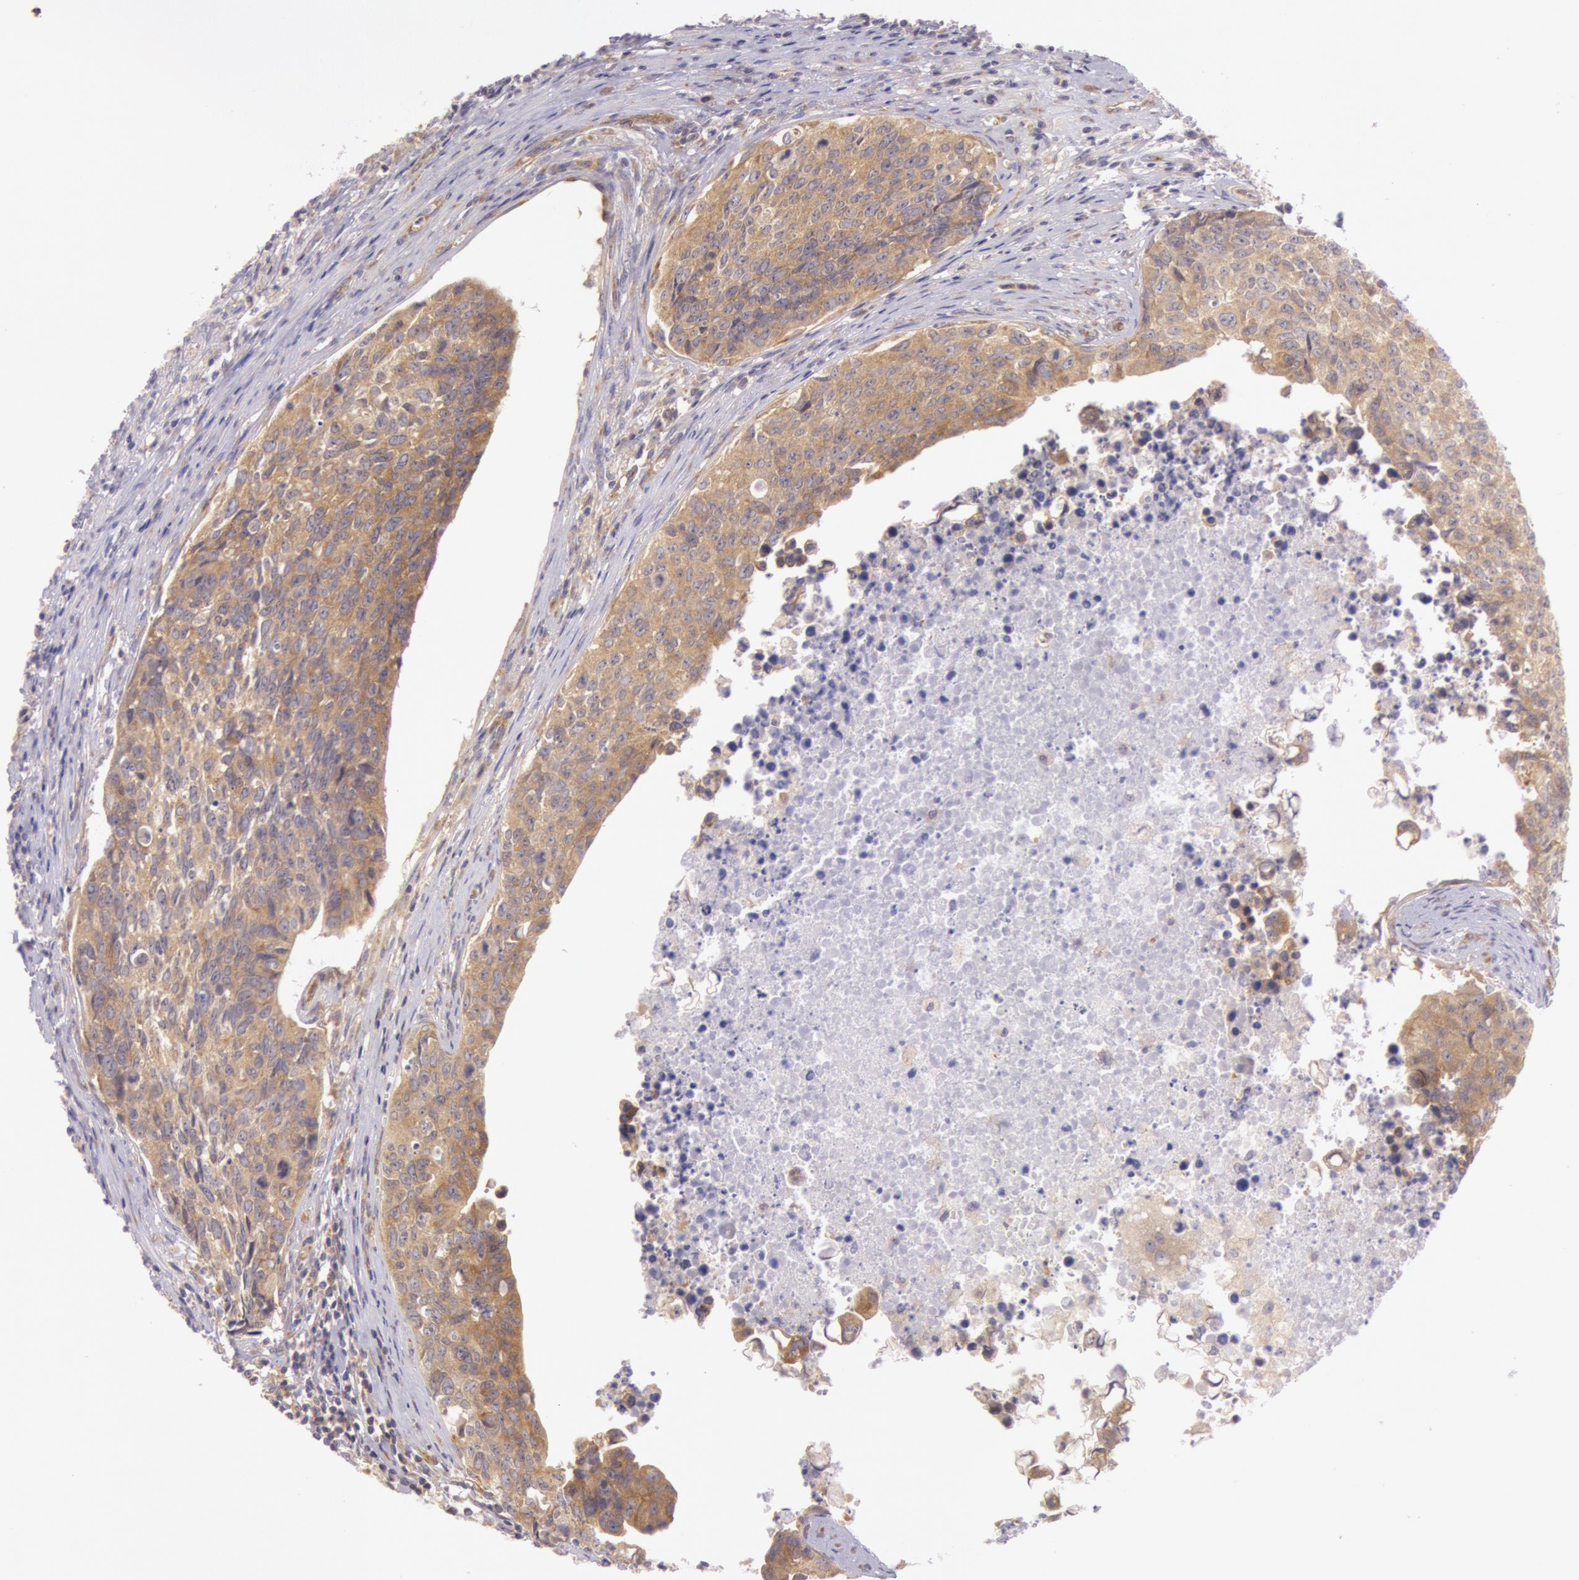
{"staining": {"intensity": "moderate", "quantity": ">75%", "location": "cytoplasmic/membranous"}, "tissue": "urothelial cancer", "cell_type": "Tumor cells", "image_type": "cancer", "snomed": [{"axis": "morphology", "description": "Urothelial carcinoma, High grade"}, {"axis": "topography", "description": "Urinary bladder"}], "caption": "A photomicrograph of human urothelial cancer stained for a protein shows moderate cytoplasmic/membranous brown staining in tumor cells.", "gene": "CHUK", "patient": {"sex": "male", "age": 81}}